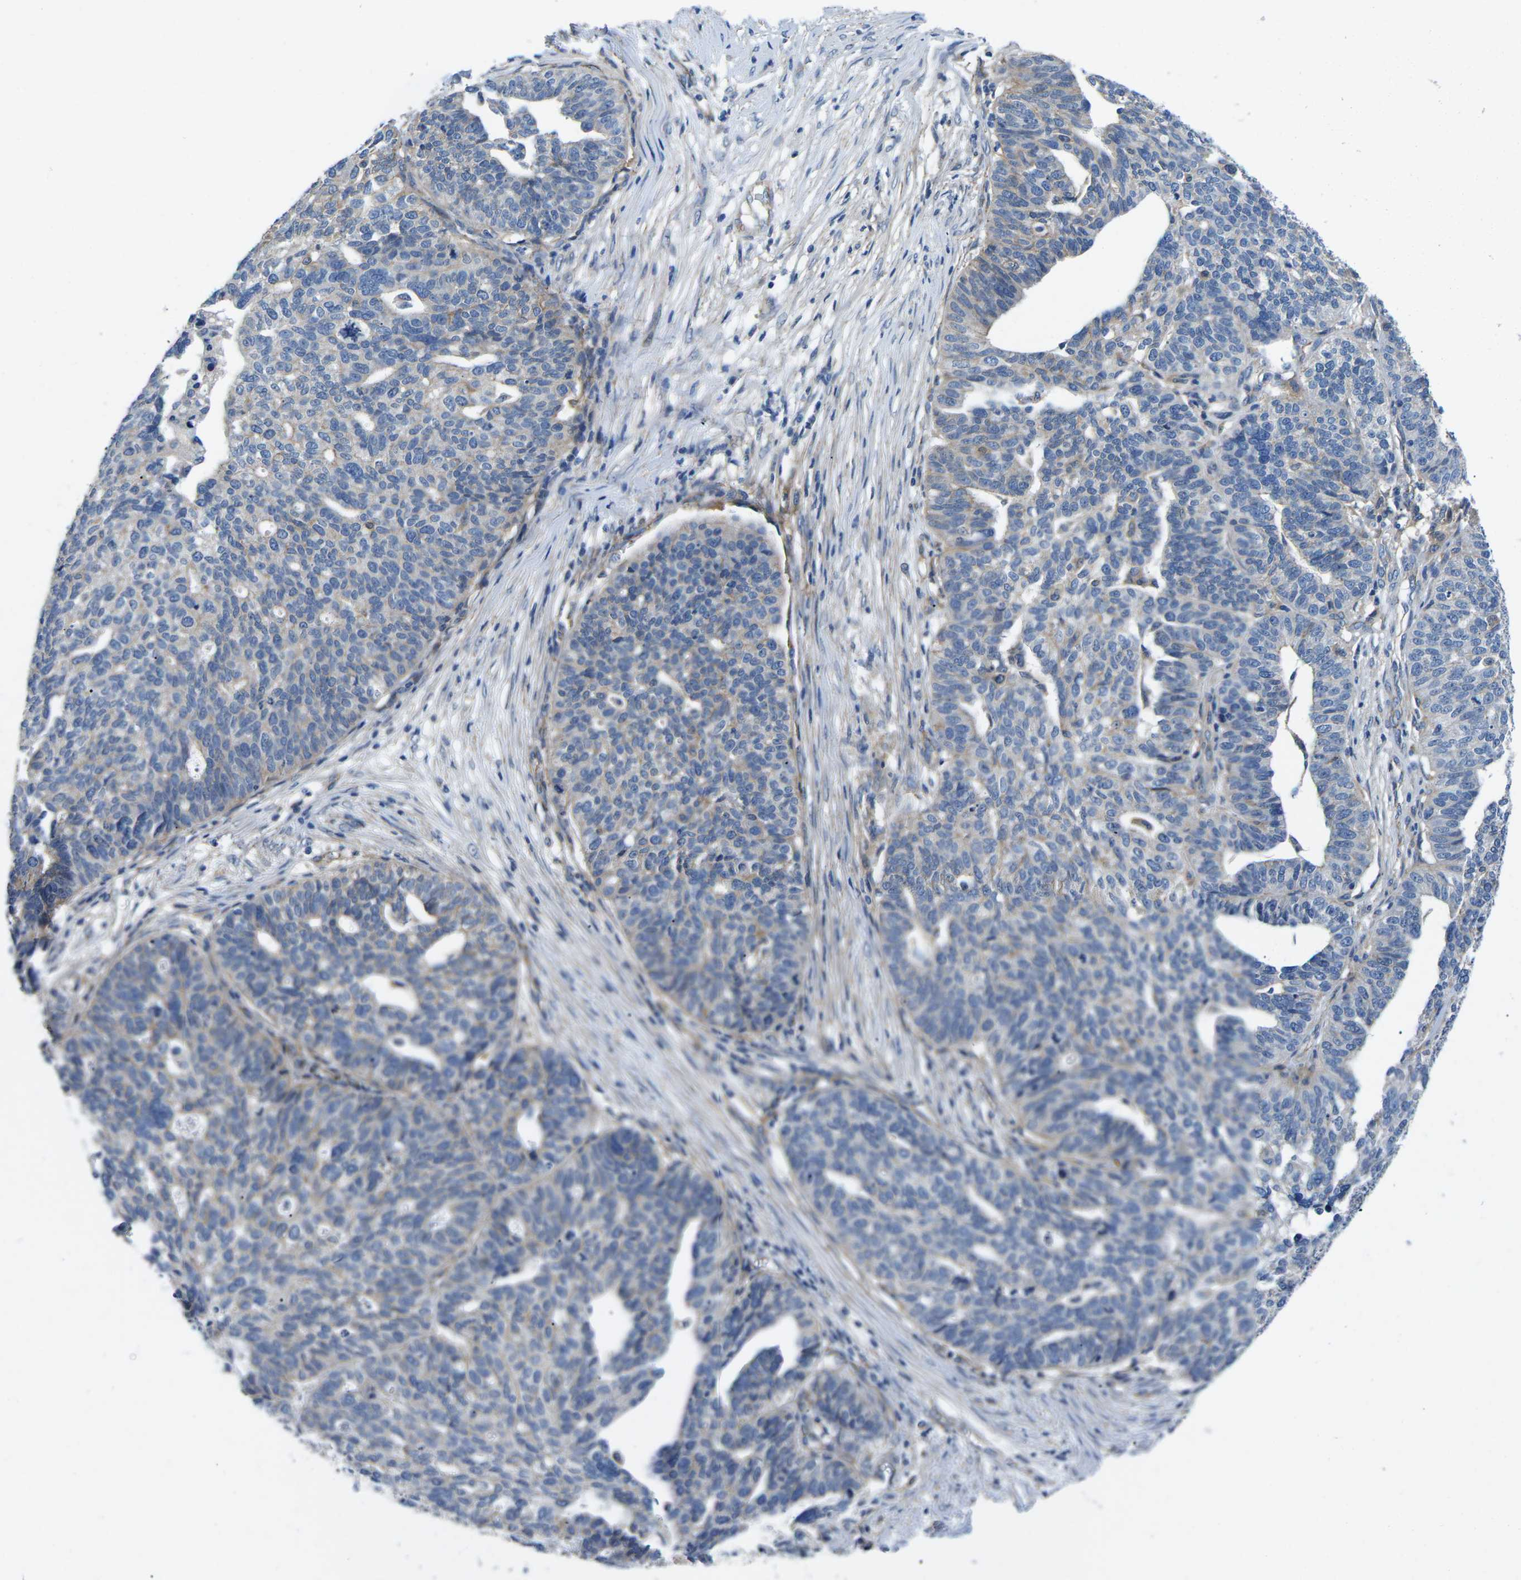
{"staining": {"intensity": "weak", "quantity": "<25%", "location": "cytoplasmic/membranous"}, "tissue": "ovarian cancer", "cell_type": "Tumor cells", "image_type": "cancer", "snomed": [{"axis": "morphology", "description": "Cystadenocarcinoma, serous, NOS"}, {"axis": "topography", "description": "Ovary"}], "caption": "Immunohistochemistry (IHC) histopathology image of neoplastic tissue: human ovarian serous cystadenocarcinoma stained with DAB exhibits no significant protein expression in tumor cells.", "gene": "CTNND1", "patient": {"sex": "female", "age": 59}}